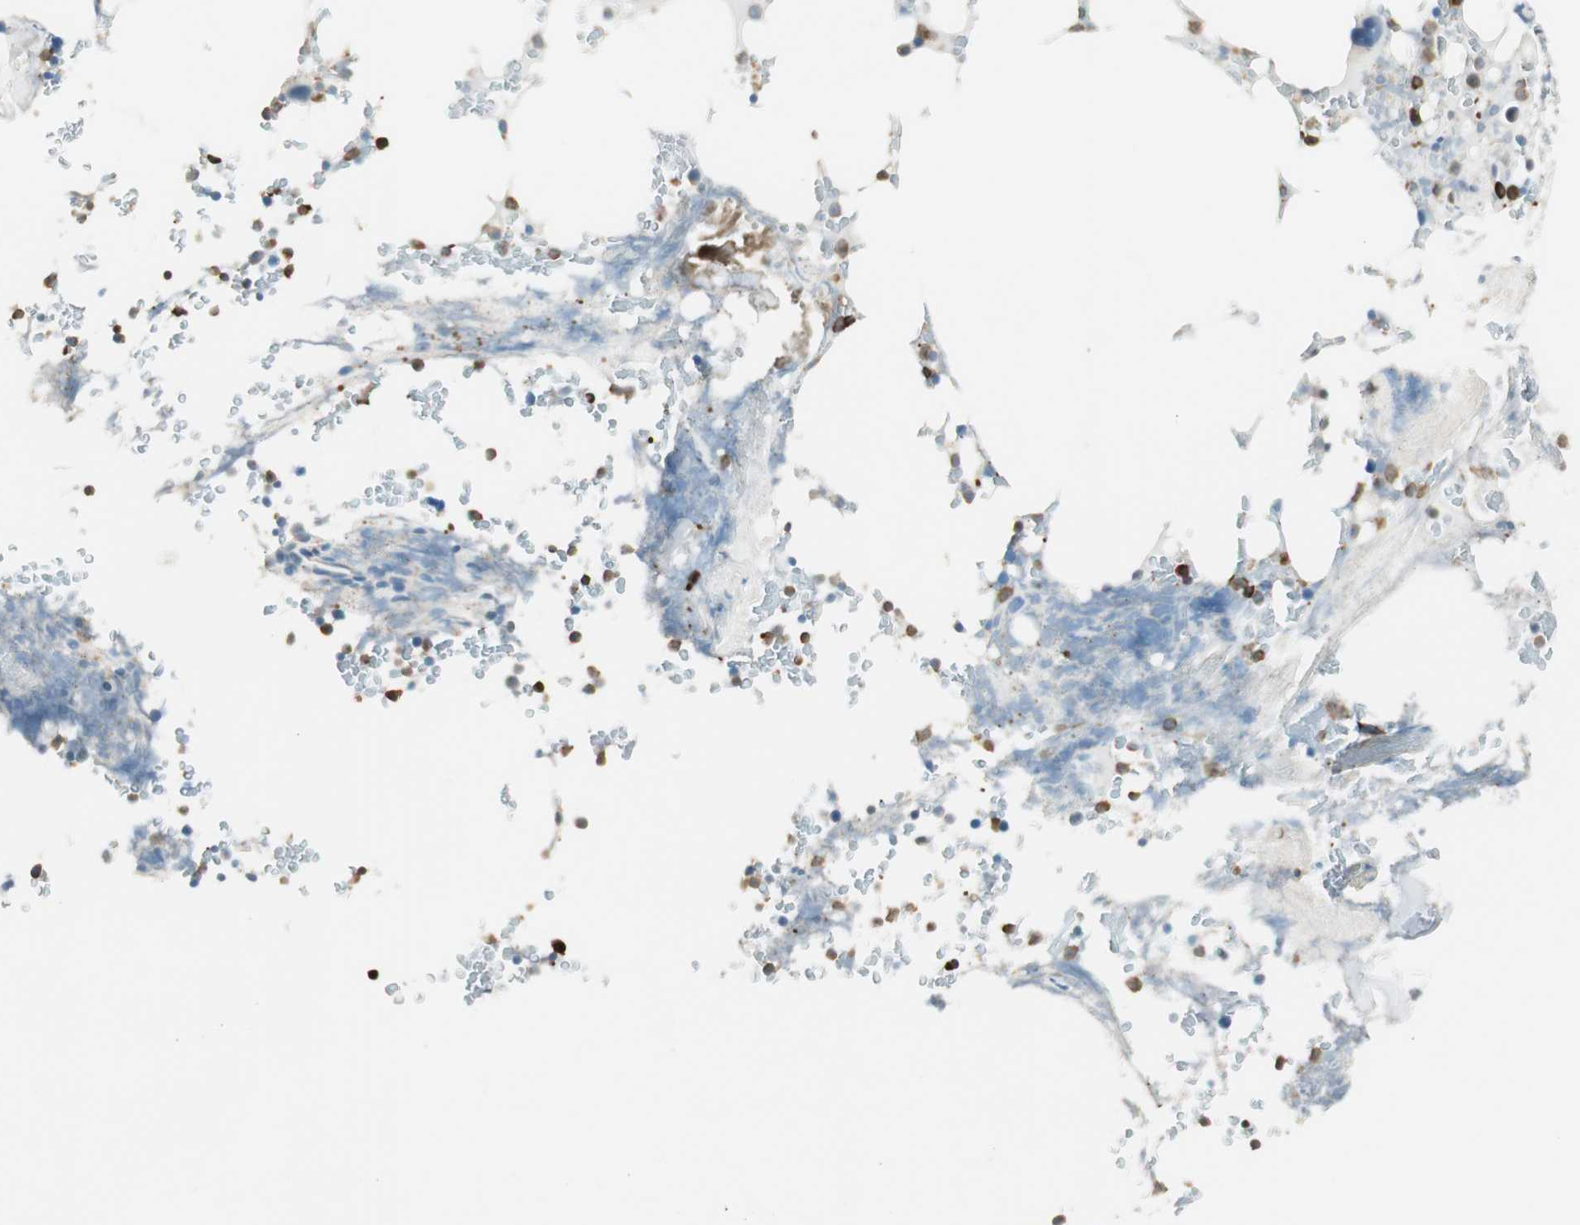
{"staining": {"intensity": "moderate", "quantity": "25%-75%", "location": "cytoplasmic/membranous"}, "tissue": "bone marrow", "cell_type": "Hematopoietic cells", "image_type": "normal", "snomed": [{"axis": "morphology", "description": "Normal tissue, NOS"}, {"axis": "topography", "description": "Bone marrow"}], "caption": "High-magnification brightfield microscopy of unremarkable bone marrow stained with DAB (brown) and counterstained with hematoxylin (blue). hematopoietic cells exhibit moderate cytoplasmic/membranous staining is identified in approximately25%-75% of cells. (IHC, brightfield microscopy, high magnification).", "gene": "HPGD", "patient": {"sex": "female", "age": 66}}